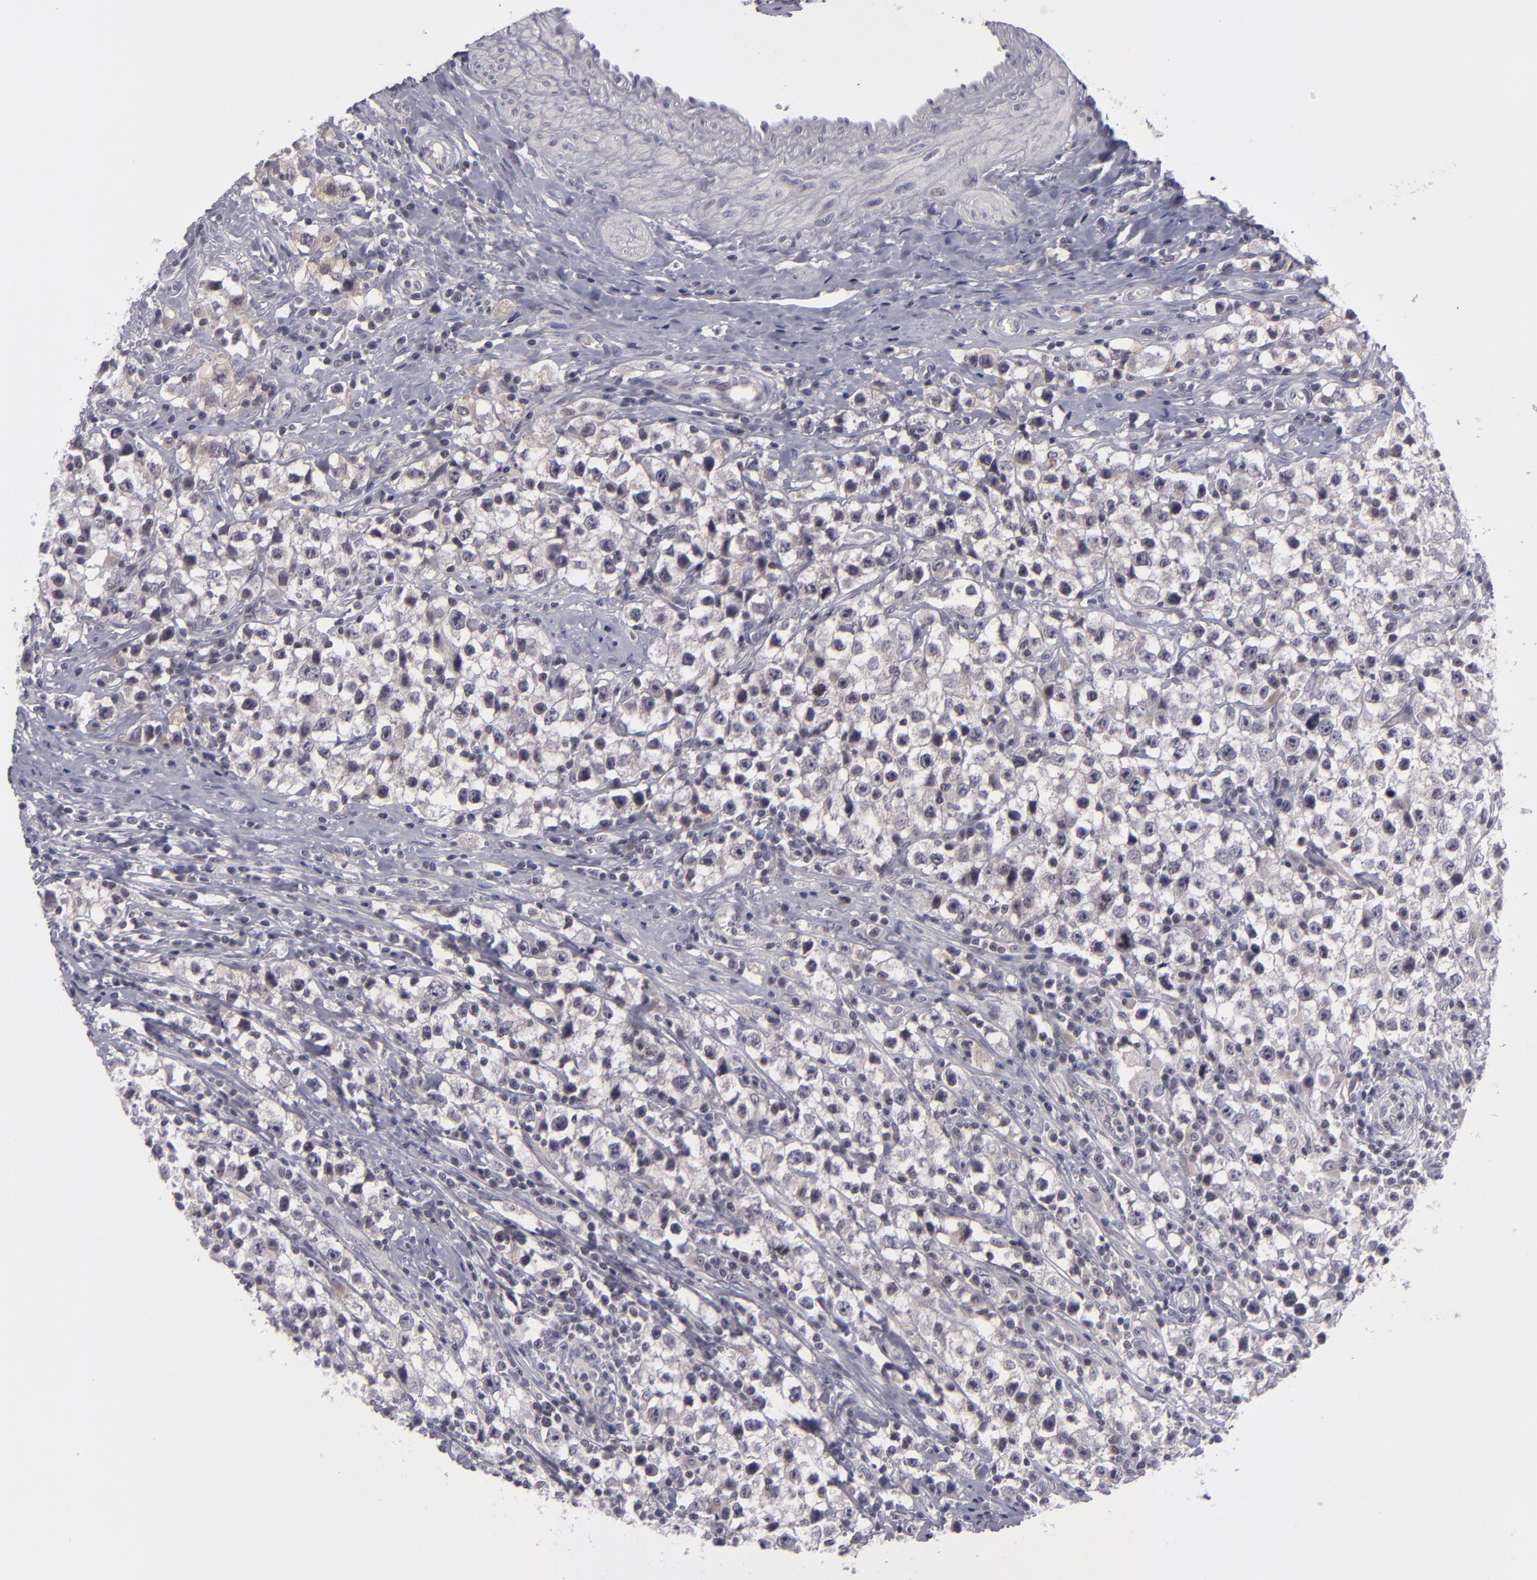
{"staining": {"intensity": "negative", "quantity": "none", "location": "none"}, "tissue": "testis cancer", "cell_type": "Tumor cells", "image_type": "cancer", "snomed": [{"axis": "morphology", "description": "Seminoma, NOS"}, {"axis": "topography", "description": "Testis"}], "caption": "DAB immunohistochemical staining of human testis cancer (seminoma) reveals no significant positivity in tumor cells.", "gene": "CASP8", "patient": {"sex": "male", "age": 35}}